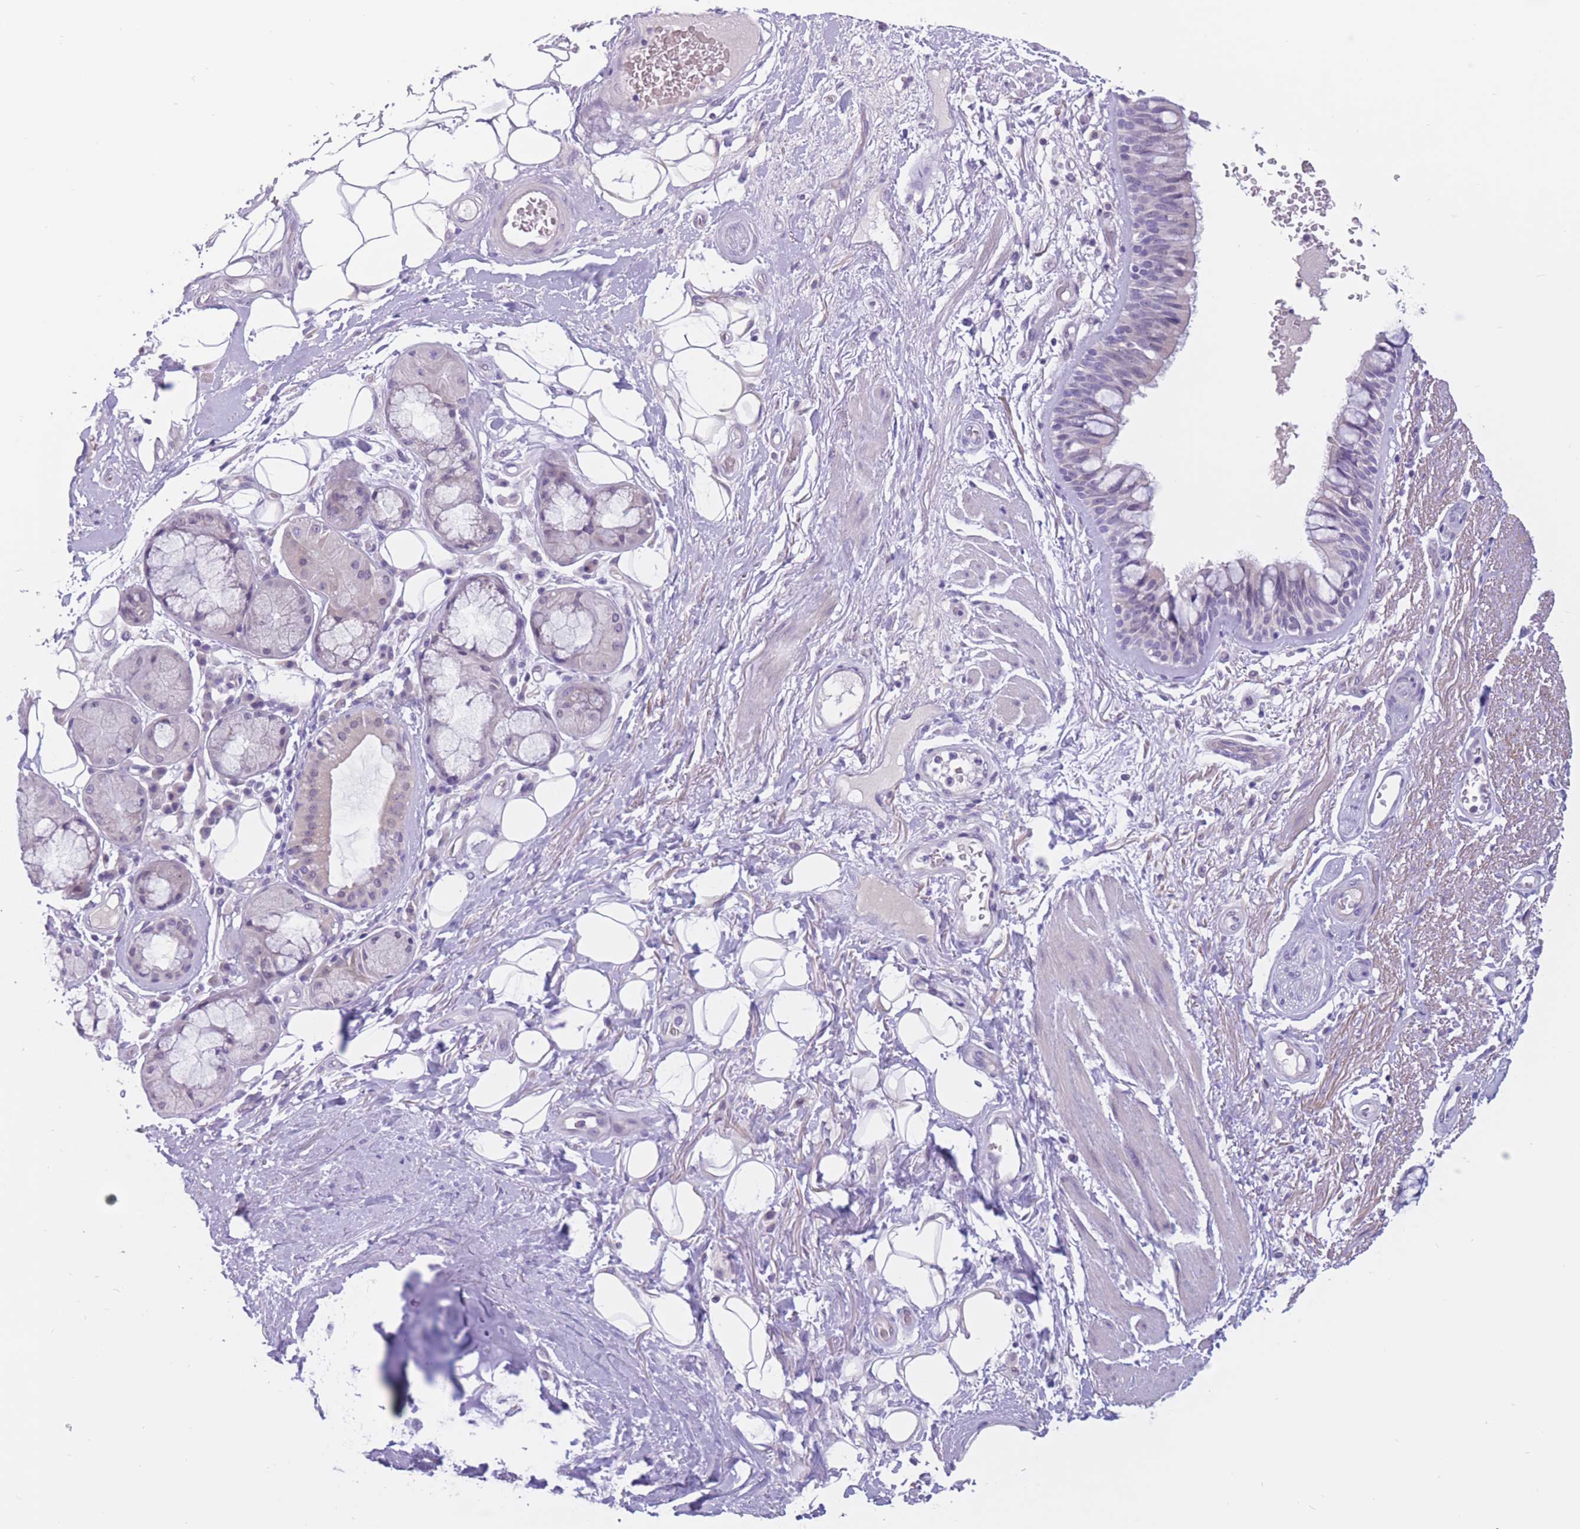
{"staining": {"intensity": "negative", "quantity": "none", "location": "none"}, "tissue": "bronchus", "cell_type": "Respiratory epithelial cells", "image_type": "normal", "snomed": [{"axis": "morphology", "description": "Normal tissue, NOS"}, {"axis": "morphology", "description": "Squamous cell carcinoma, NOS"}, {"axis": "topography", "description": "Lymph node"}, {"axis": "topography", "description": "Bronchus"}, {"axis": "topography", "description": "Lung"}], "caption": "The immunohistochemistry micrograph has no significant positivity in respiratory epithelial cells of bronchus.", "gene": "BOP1", "patient": {"sex": "male", "age": 66}}